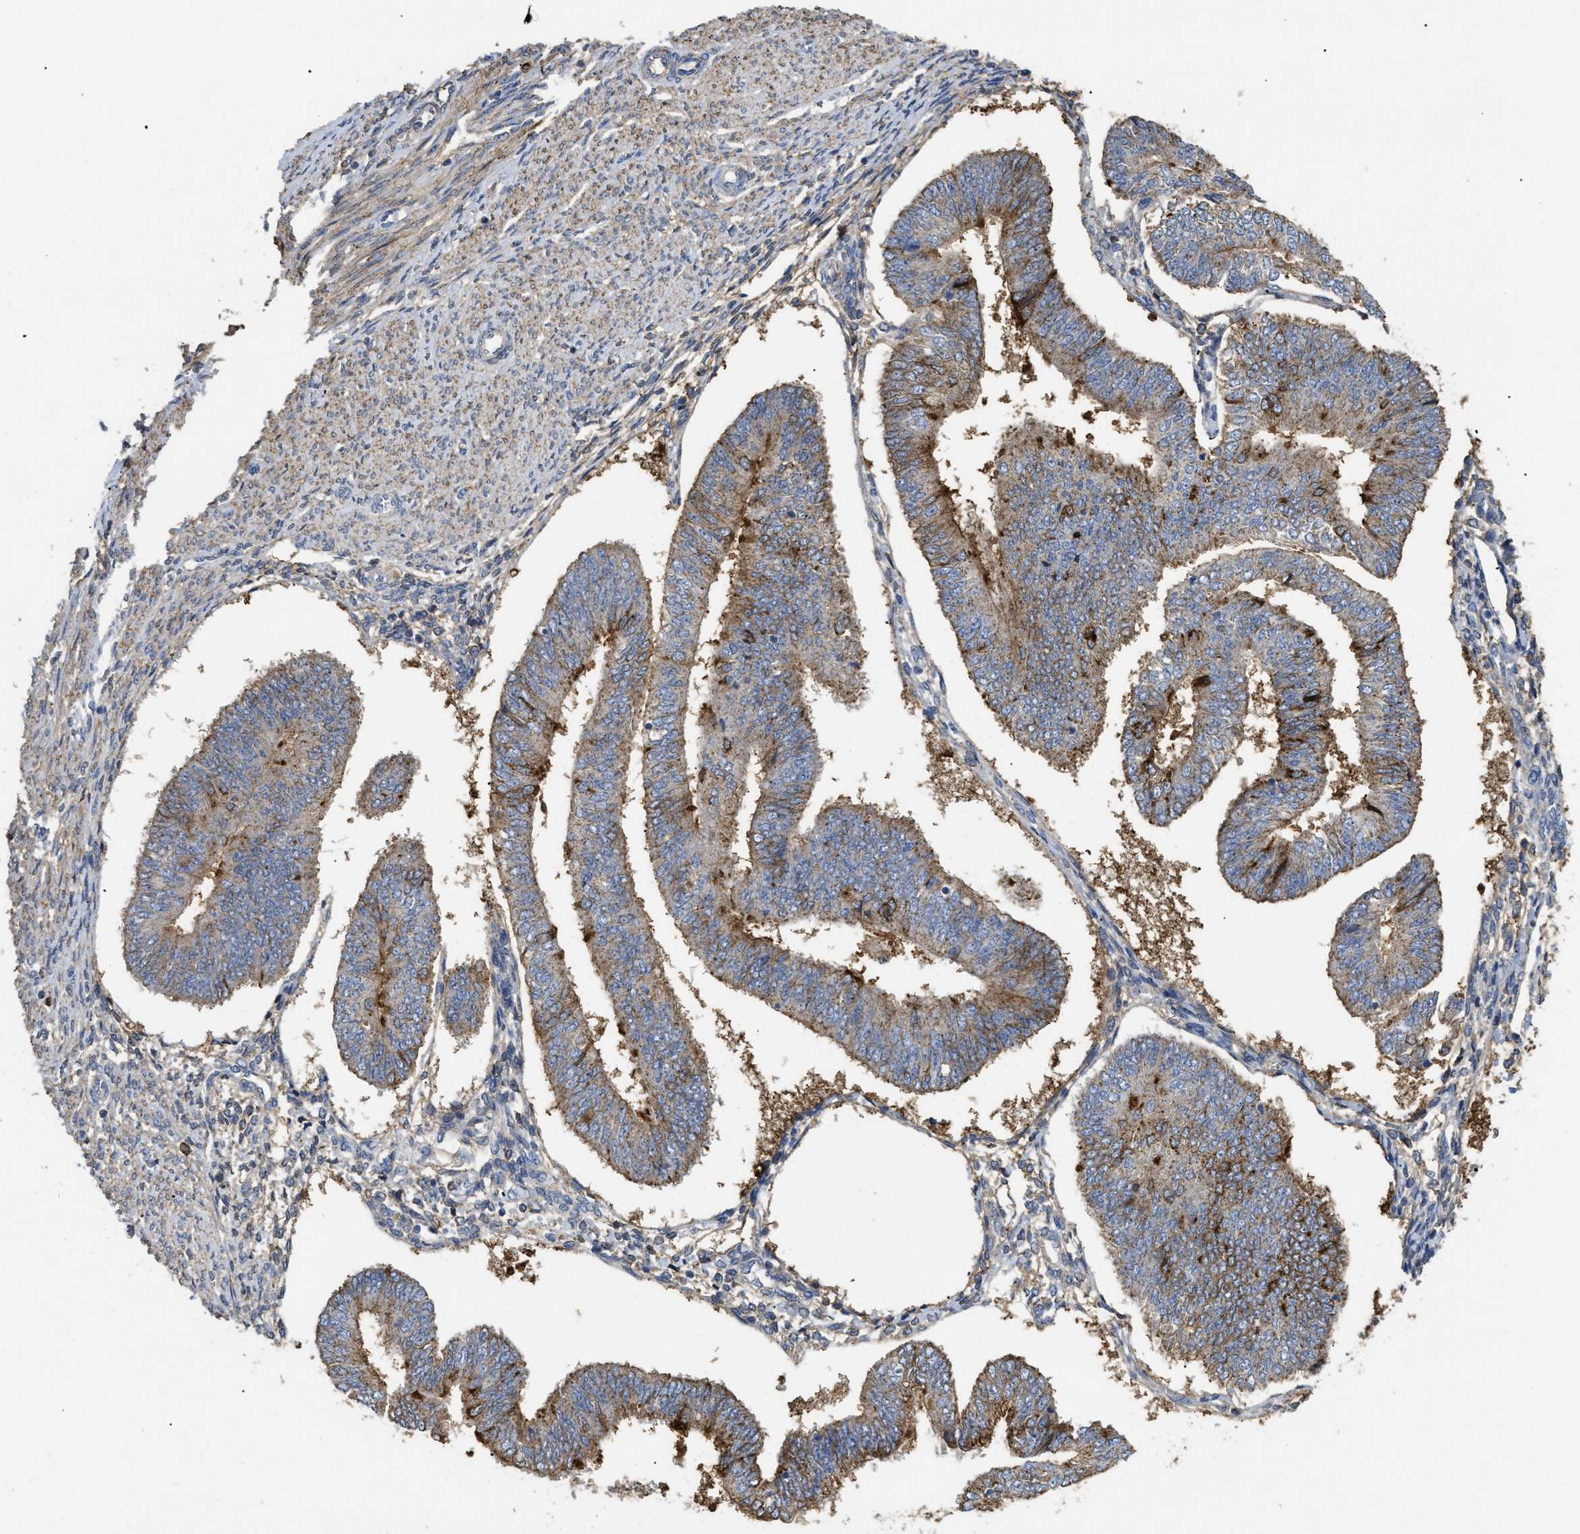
{"staining": {"intensity": "moderate", "quantity": ">75%", "location": "cytoplasmic/membranous"}, "tissue": "endometrial cancer", "cell_type": "Tumor cells", "image_type": "cancer", "snomed": [{"axis": "morphology", "description": "Adenocarcinoma, NOS"}, {"axis": "topography", "description": "Endometrium"}], "caption": "Tumor cells demonstrate moderate cytoplasmic/membranous staining in approximately >75% of cells in endometrial cancer (adenocarcinoma). (brown staining indicates protein expression, while blue staining denotes nuclei).", "gene": "ANXA4", "patient": {"sex": "female", "age": 58}}